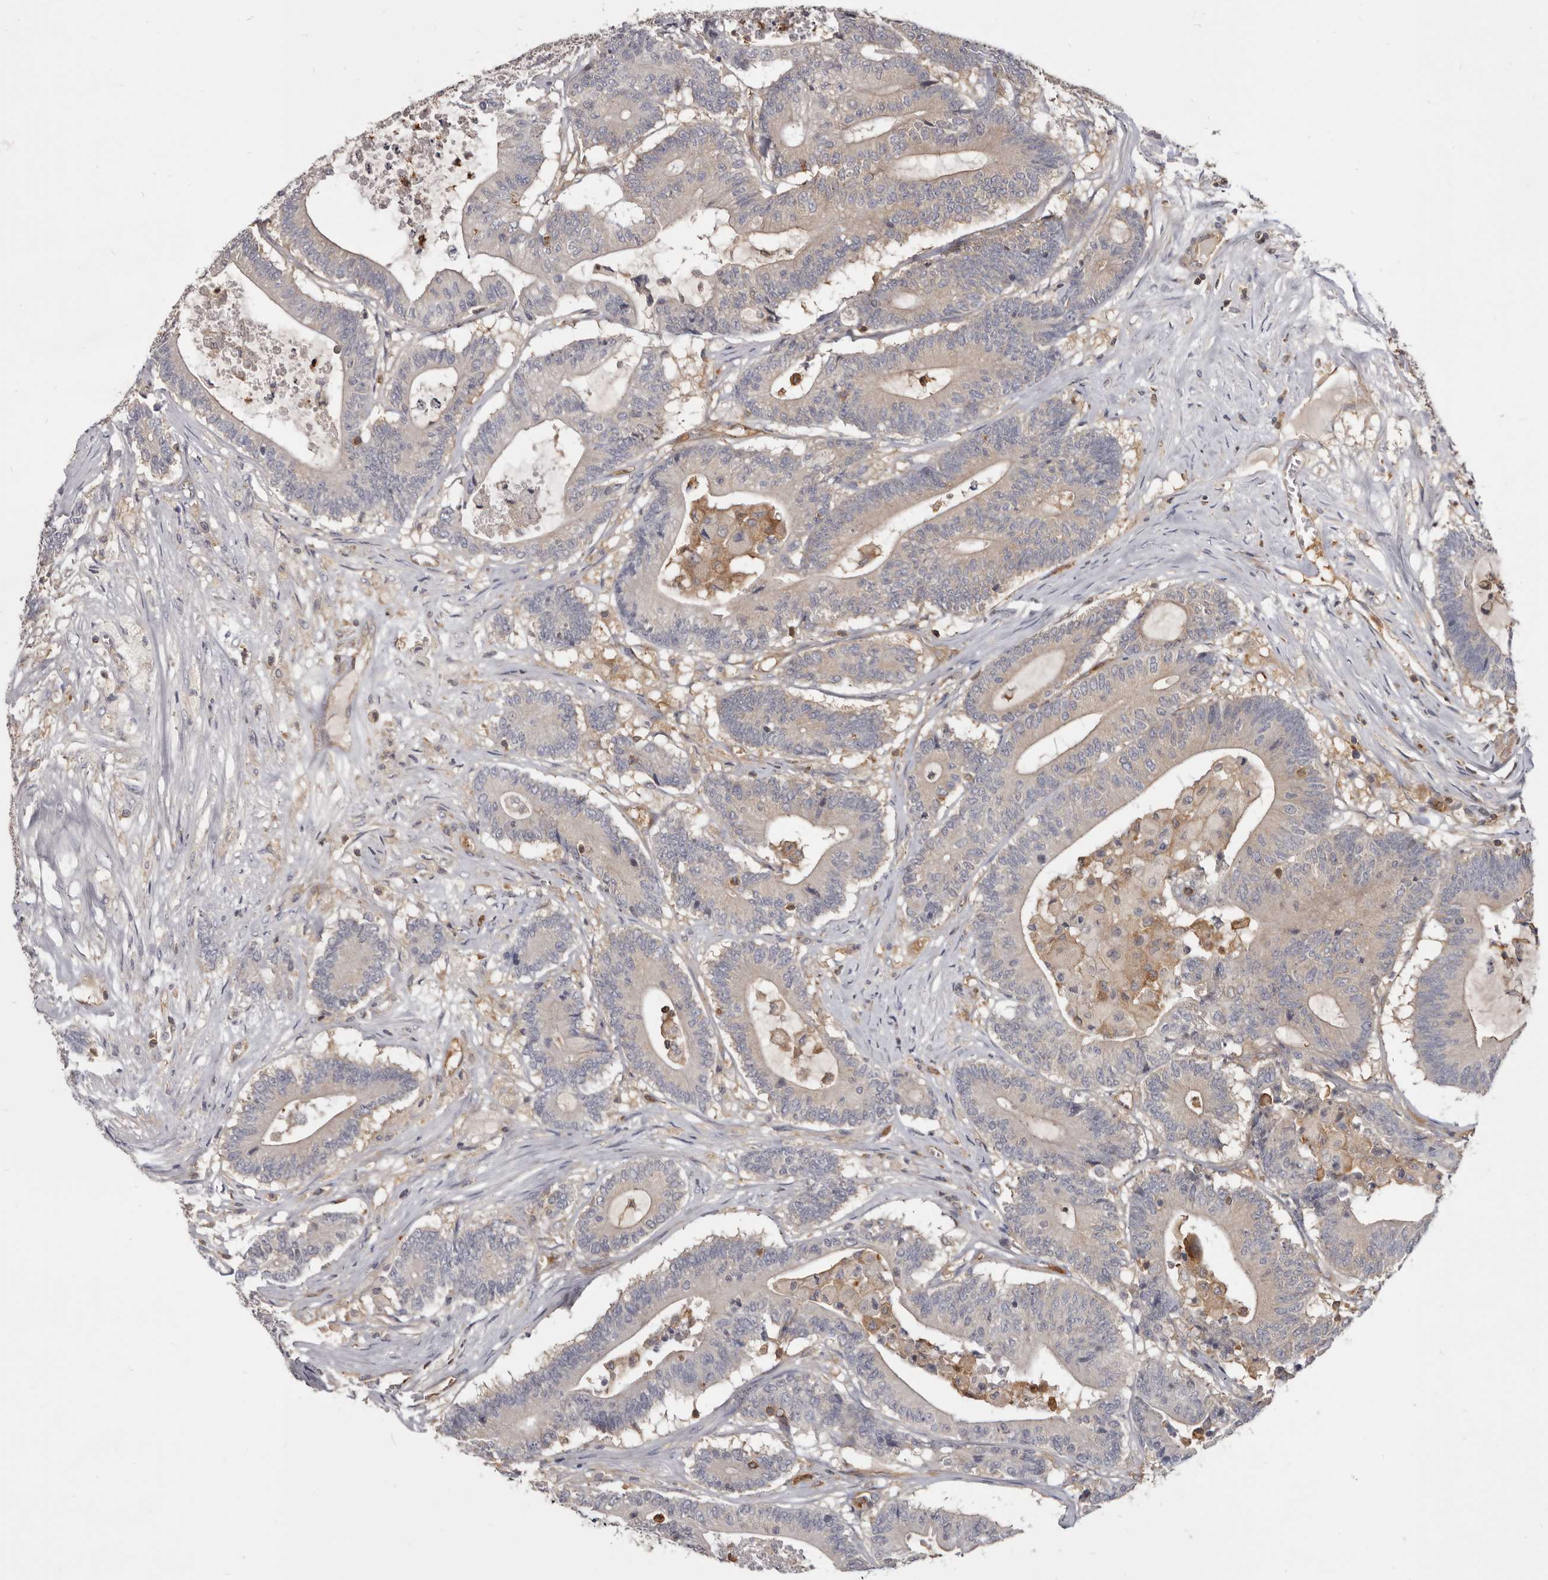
{"staining": {"intensity": "negative", "quantity": "none", "location": "none"}, "tissue": "colorectal cancer", "cell_type": "Tumor cells", "image_type": "cancer", "snomed": [{"axis": "morphology", "description": "Adenocarcinoma, NOS"}, {"axis": "topography", "description": "Colon"}], "caption": "IHC of adenocarcinoma (colorectal) demonstrates no expression in tumor cells.", "gene": "CBL", "patient": {"sex": "female", "age": 84}}